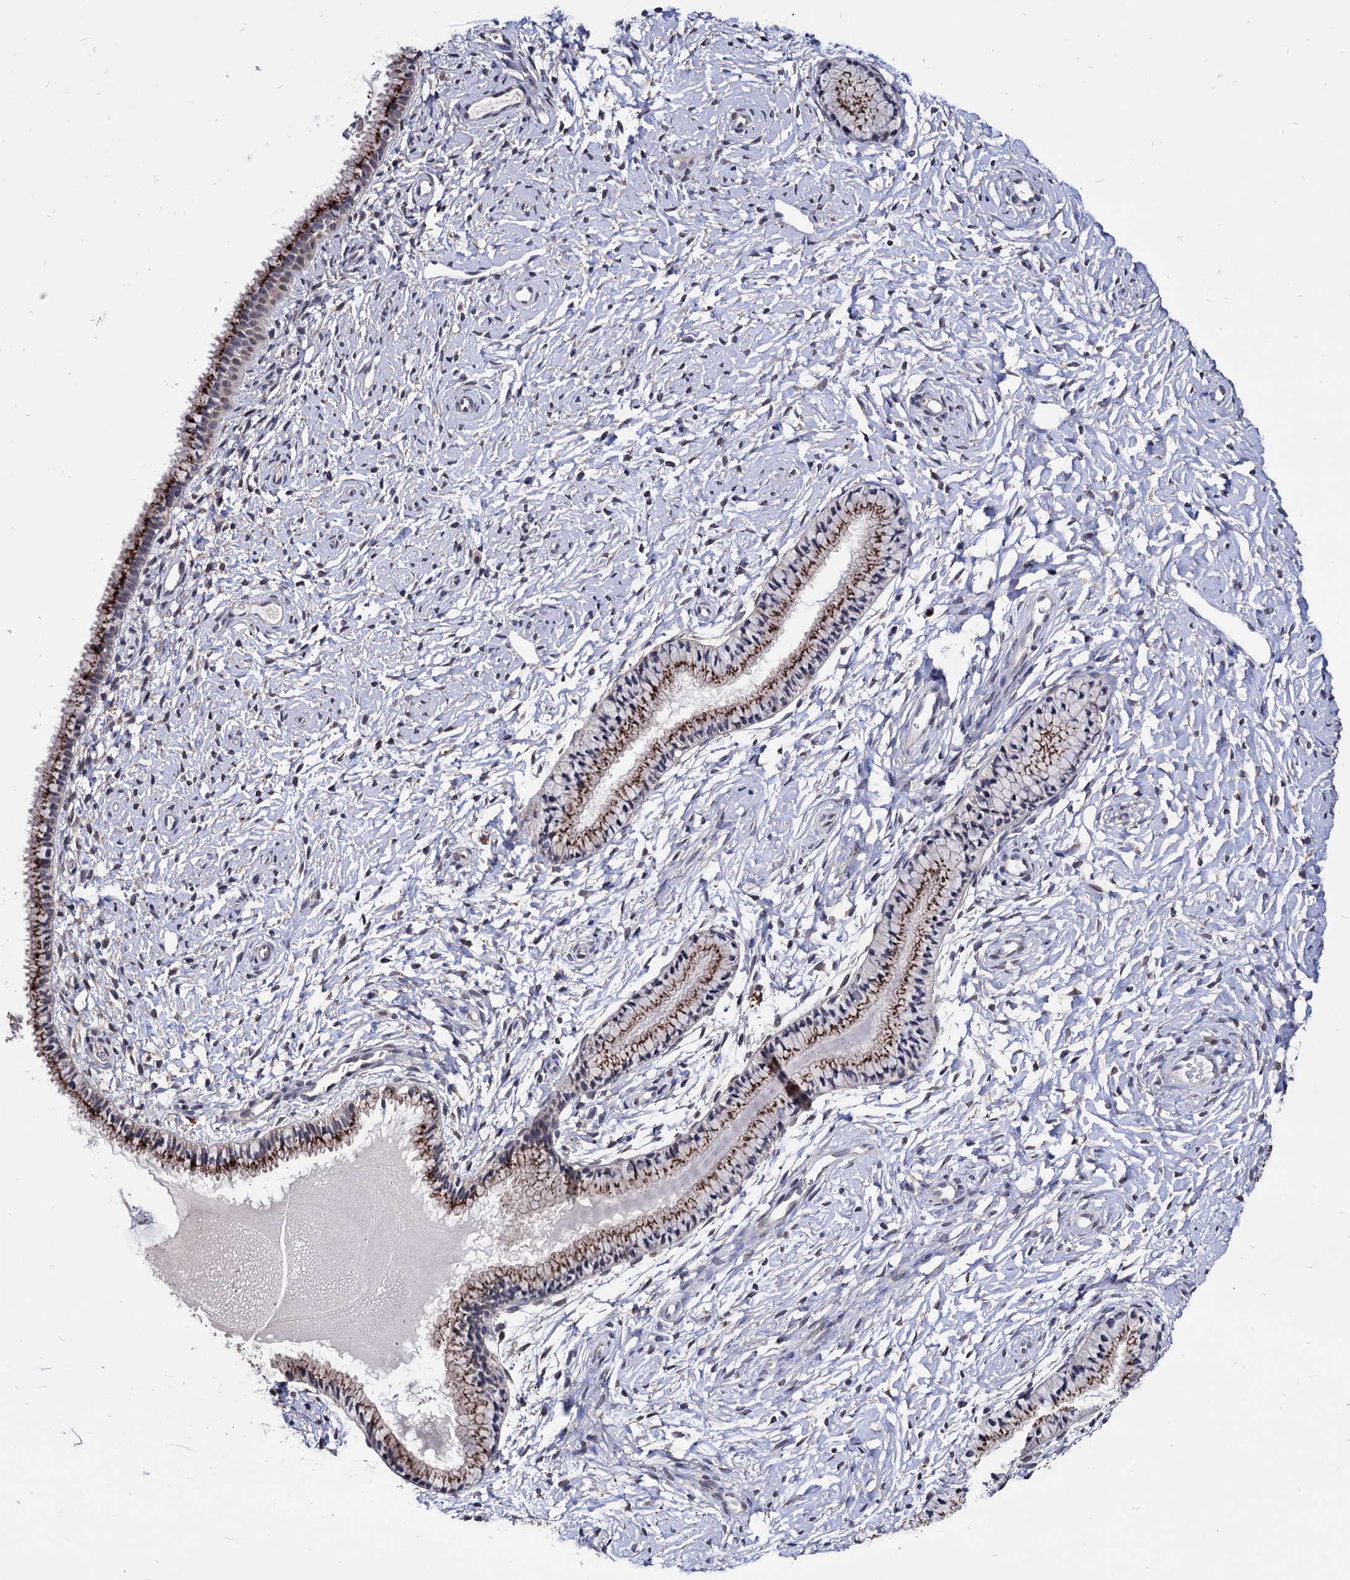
{"staining": {"intensity": "strong", "quantity": ">75%", "location": "cytoplasmic/membranous"}, "tissue": "cervix", "cell_type": "Glandular cells", "image_type": "normal", "snomed": [{"axis": "morphology", "description": "Normal tissue, NOS"}, {"axis": "topography", "description": "Cervix"}], "caption": "Immunohistochemistry (IHC) of normal human cervix exhibits high levels of strong cytoplasmic/membranous expression in about >75% of glandular cells.", "gene": "ESD", "patient": {"sex": "female", "age": 33}}